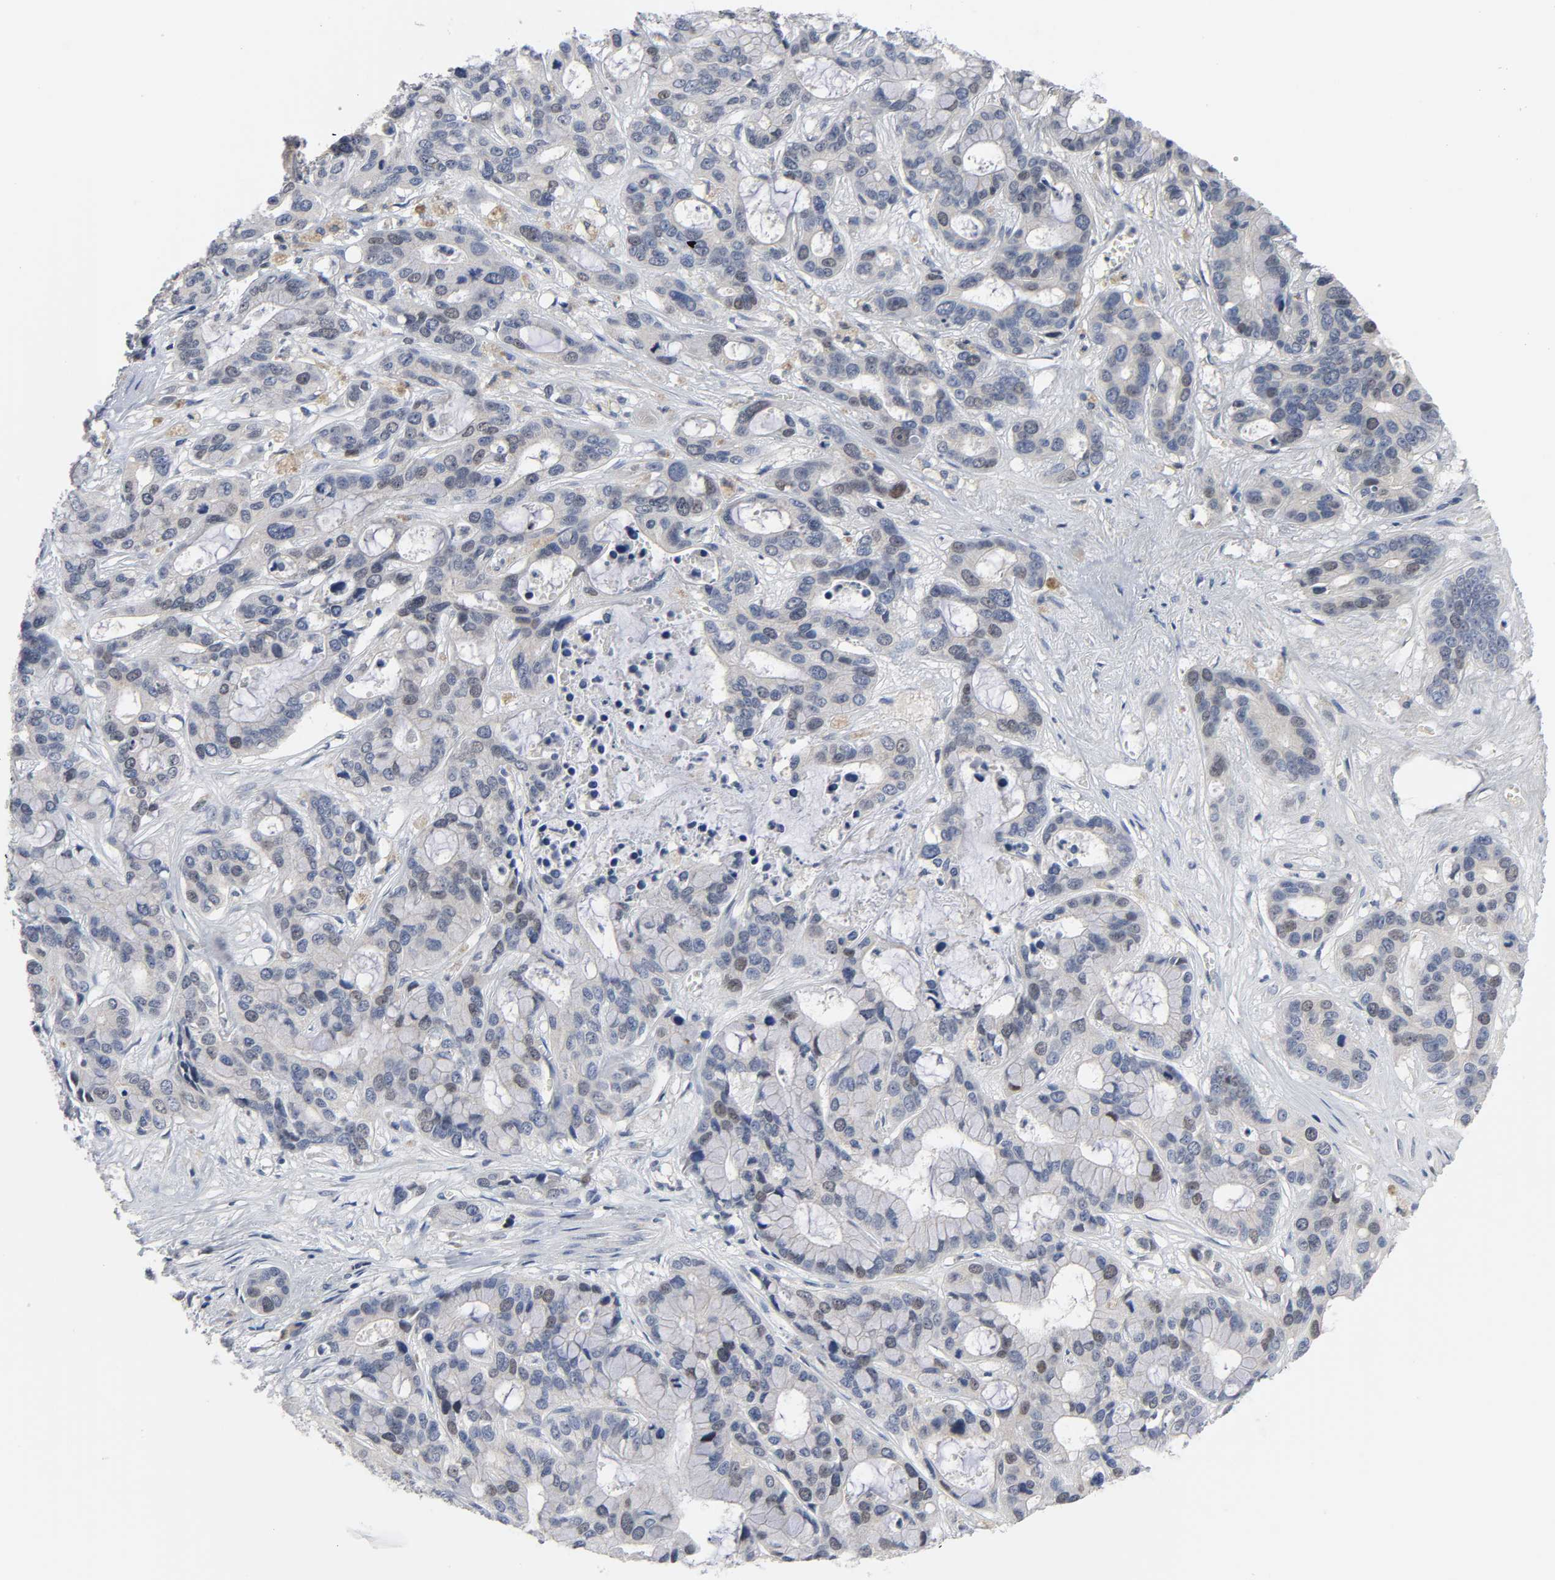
{"staining": {"intensity": "weak", "quantity": "25%-75%", "location": "nuclear"}, "tissue": "liver cancer", "cell_type": "Tumor cells", "image_type": "cancer", "snomed": [{"axis": "morphology", "description": "Cholangiocarcinoma"}, {"axis": "topography", "description": "Liver"}], "caption": "Weak nuclear protein expression is seen in about 25%-75% of tumor cells in liver cancer.", "gene": "WEE1", "patient": {"sex": "female", "age": 65}}